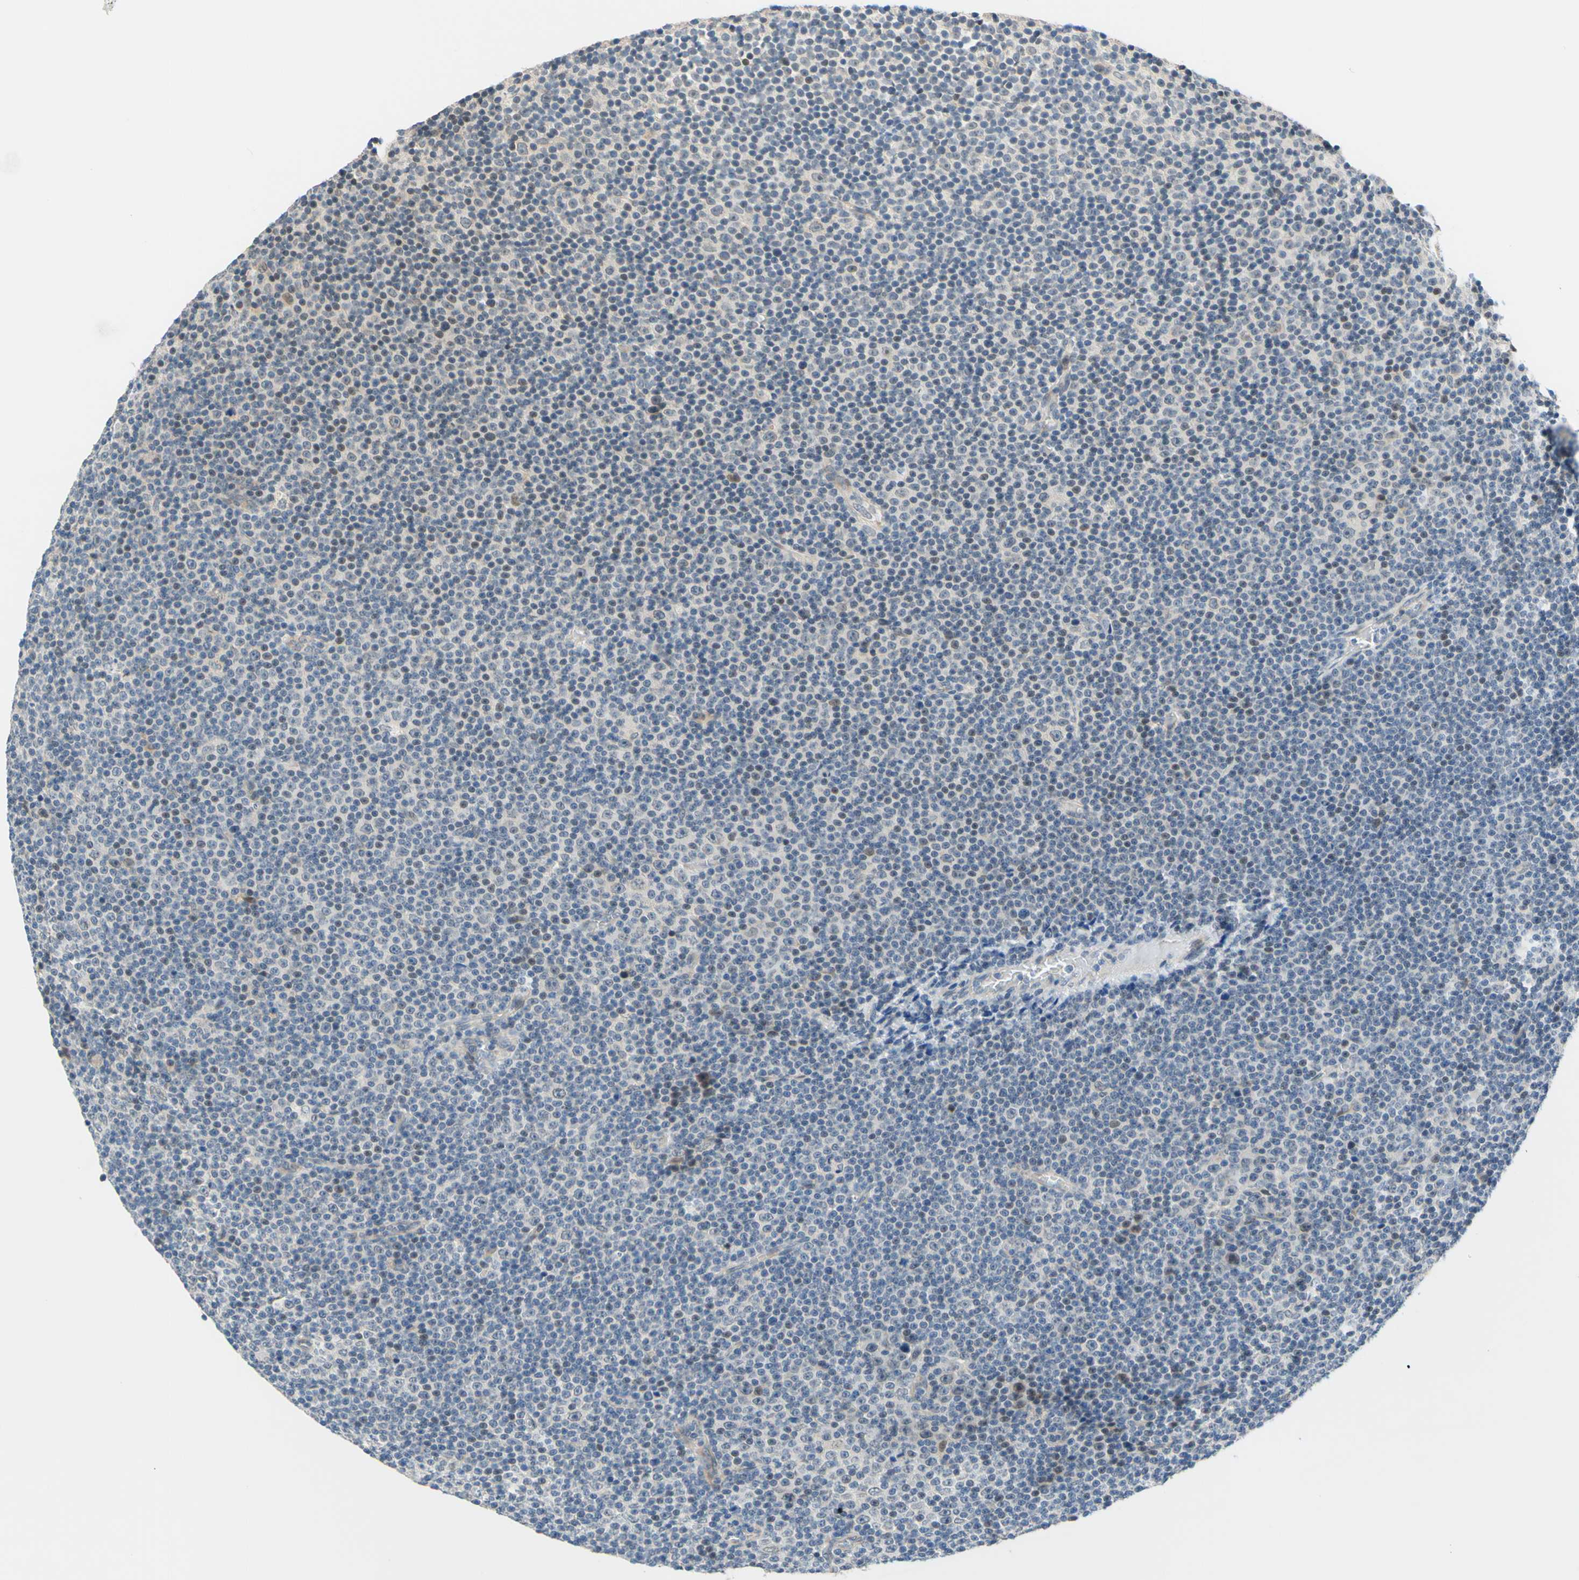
{"staining": {"intensity": "weak", "quantity": "<25%", "location": "nuclear"}, "tissue": "lymphoma", "cell_type": "Tumor cells", "image_type": "cancer", "snomed": [{"axis": "morphology", "description": "Malignant lymphoma, non-Hodgkin's type, Low grade"}, {"axis": "topography", "description": "Lymph node"}], "caption": "Histopathology image shows no protein staining in tumor cells of malignant lymphoma, non-Hodgkin's type (low-grade) tissue.", "gene": "C2CD2L", "patient": {"sex": "female", "age": 67}}